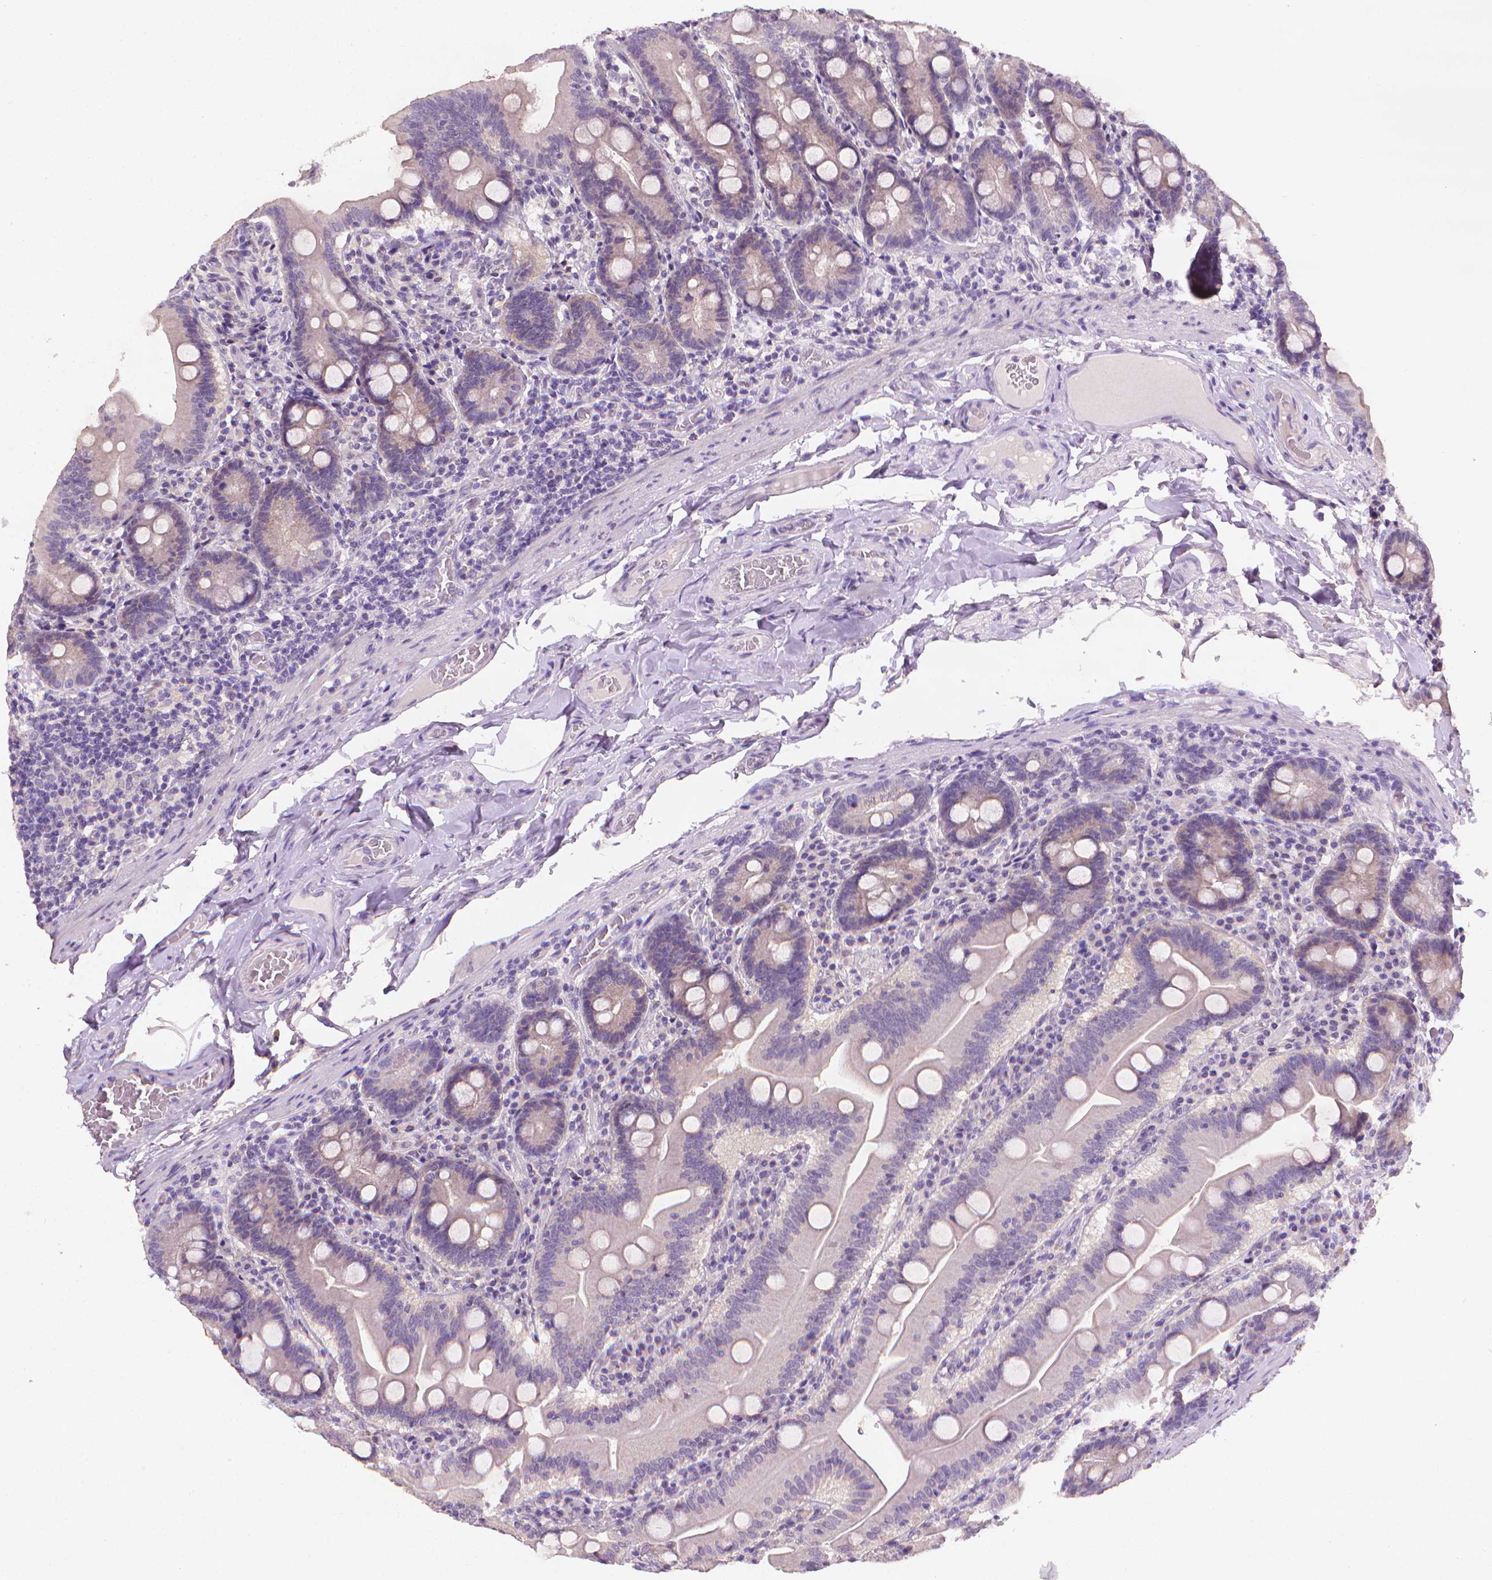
{"staining": {"intensity": "negative", "quantity": "none", "location": "none"}, "tissue": "small intestine", "cell_type": "Glandular cells", "image_type": "normal", "snomed": [{"axis": "morphology", "description": "Normal tissue, NOS"}, {"axis": "topography", "description": "Small intestine"}], "caption": "This is an immunohistochemistry histopathology image of benign small intestine. There is no staining in glandular cells.", "gene": "FASN", "patient": {"sex": "male", "age": 37}}